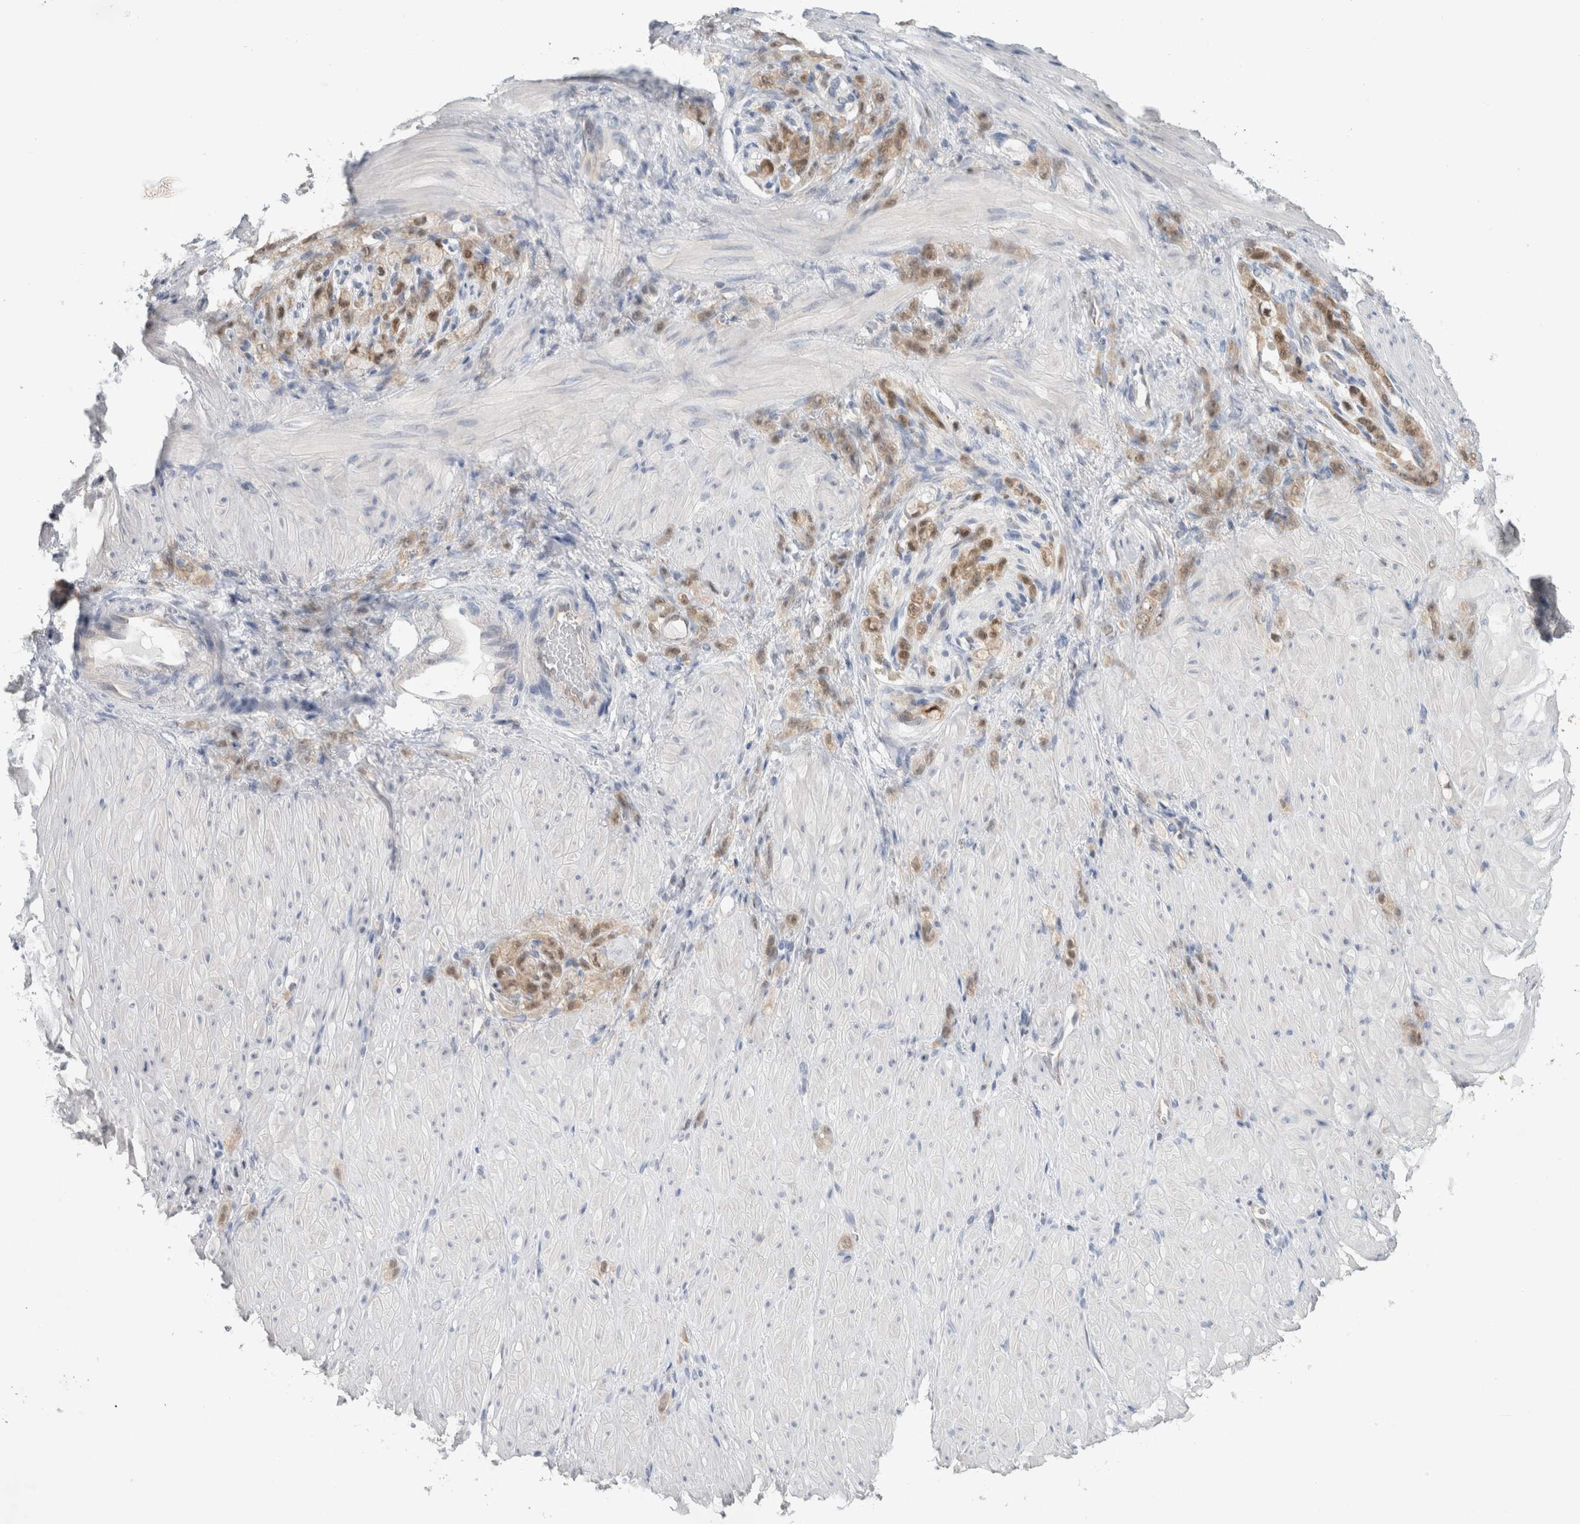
{"staining": {"intensity": "weak", "quantity": ">75%", "location": "cytoplasmic/membranous,nuclear"}, "tissue": "stomach cancer", "cell_type": "Tumor cells", "image_type": "cancer", "snomed": [{"axis": "morphology", "description": "Normal tissue, NOS"}, {"axis": "morphology", "description": "Adenocarcinoma, NOS"}, {"axis": "topography", "description": "Stomach"}], "caption": "Human adenocarcinoma (stomach) stained with a protein marker displays weak staining in tumor cells.", "gene": "CASP6", "patient": {"sex": "male", "age": 82}}